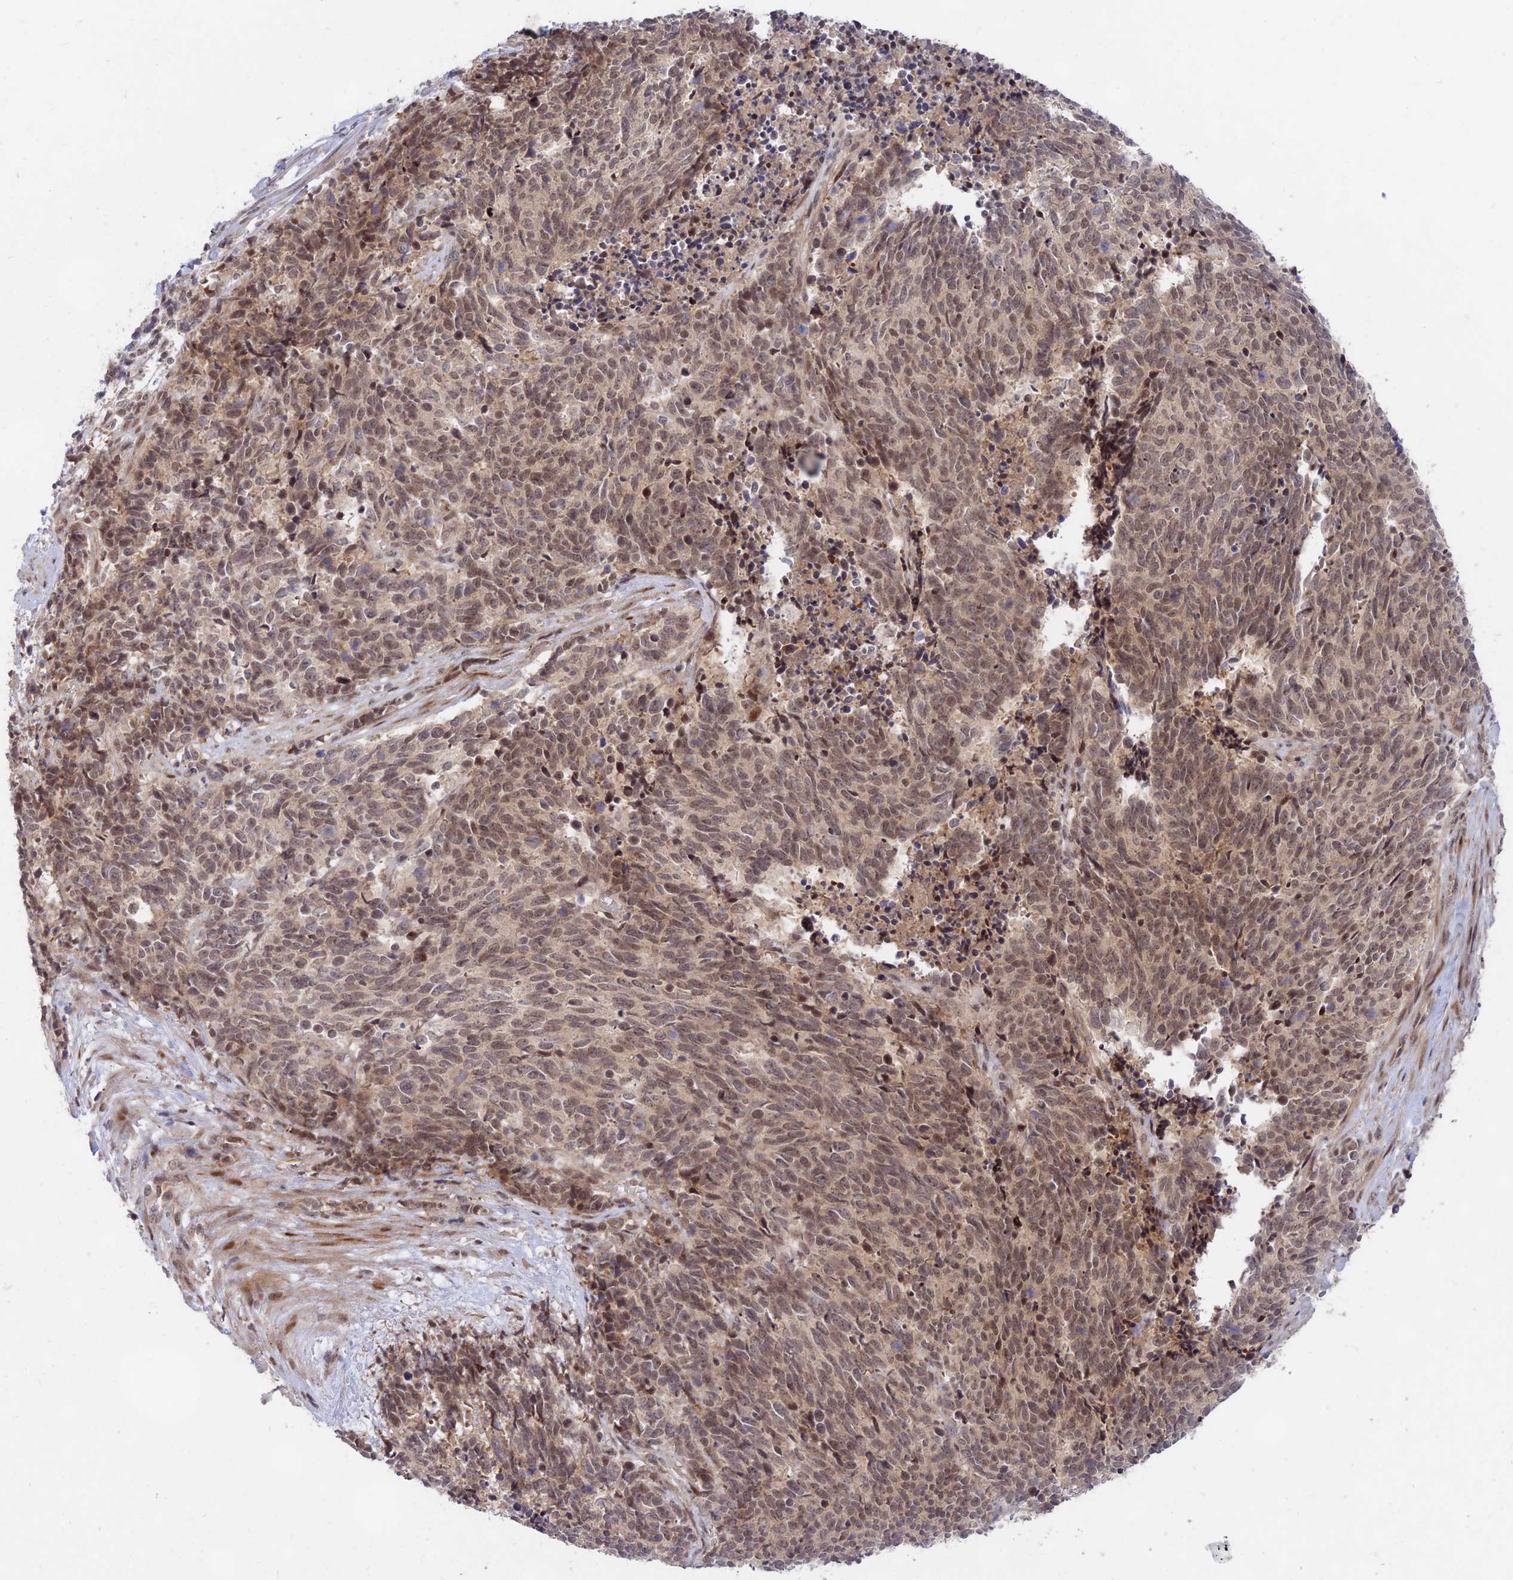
{"staining": {"intensity": "moderate", "quantity": ">75%", "location": "nuclear"}, "tissue": "cervical cancer", "cell_type": "Tumor cells", "image_type": "cancer", "snomed": [{"axis": "morphology", "description": "Squamous cell carcinoma, NOS"}, {"axis": "topography", "description": "Cervix"}], "caption": "A brown stain shows moderate nuclear positivity of a protein in squamous cell carcinoma (cervical) tumor cells.", "gene": "ZNF85", "patient": {"sex": "female", "age": 29}}